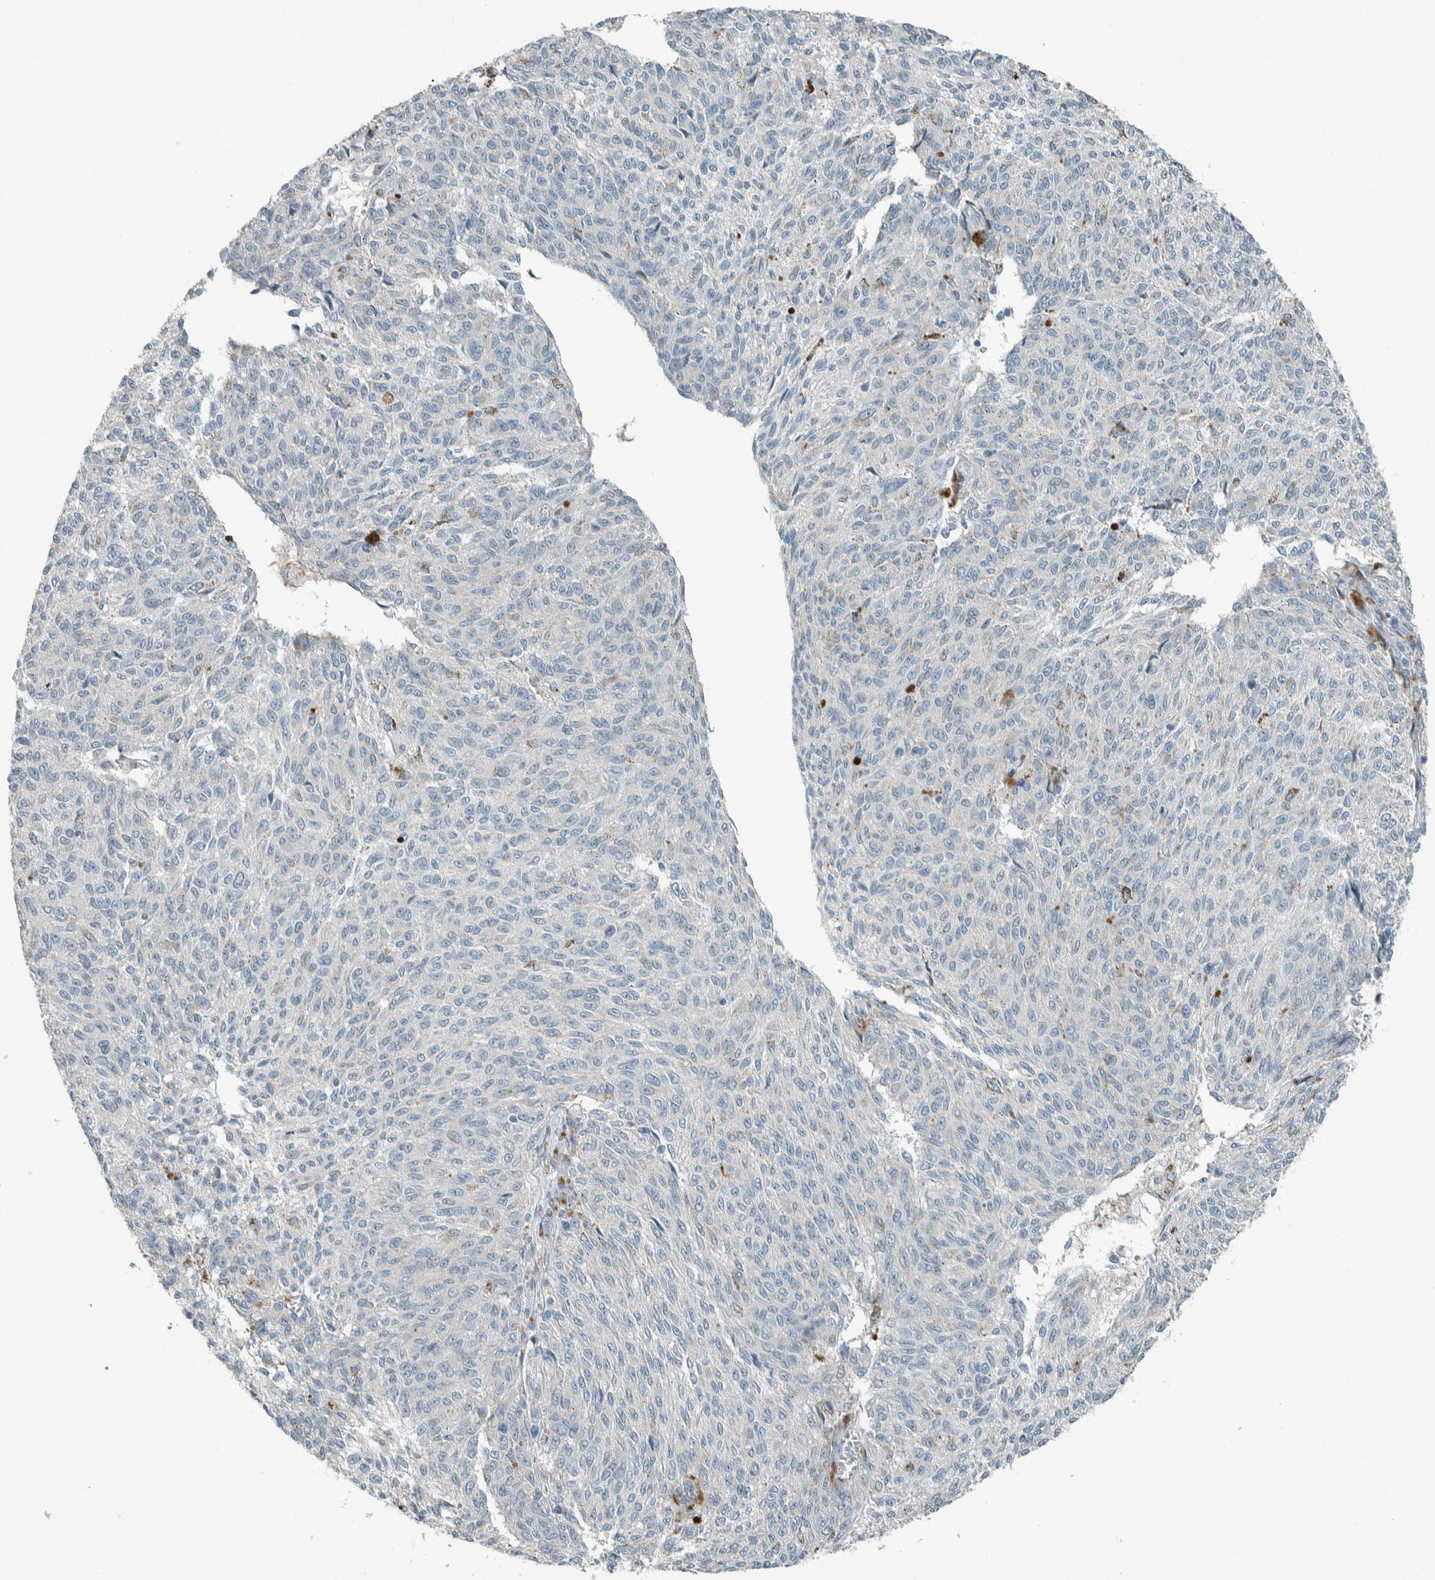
{"staining": {"intensity": "negative", "quantity": "none", "location": "none"}, "tissue": "melanoma", "cell_type": "Tumor cells", "image_type": "cancer", "snomed": [{"axis": "morphology", "description": "Malignant melanoma, NOS"}, {"axis": "topography", "description": "Skin"}], "caption": "This is a micrograph of immunohistochemistry staining of melanoma, which shows no expression in tumor cells. The staining was performed using DAB (3,3'-diaminobenzidine) to visualize the protein expression in brown, while the nuclei were stained in blue with hematoxylin (Magnification: 20x).", "gene": "CERCAM", "patient": {"sex": "female", "age": 72}}